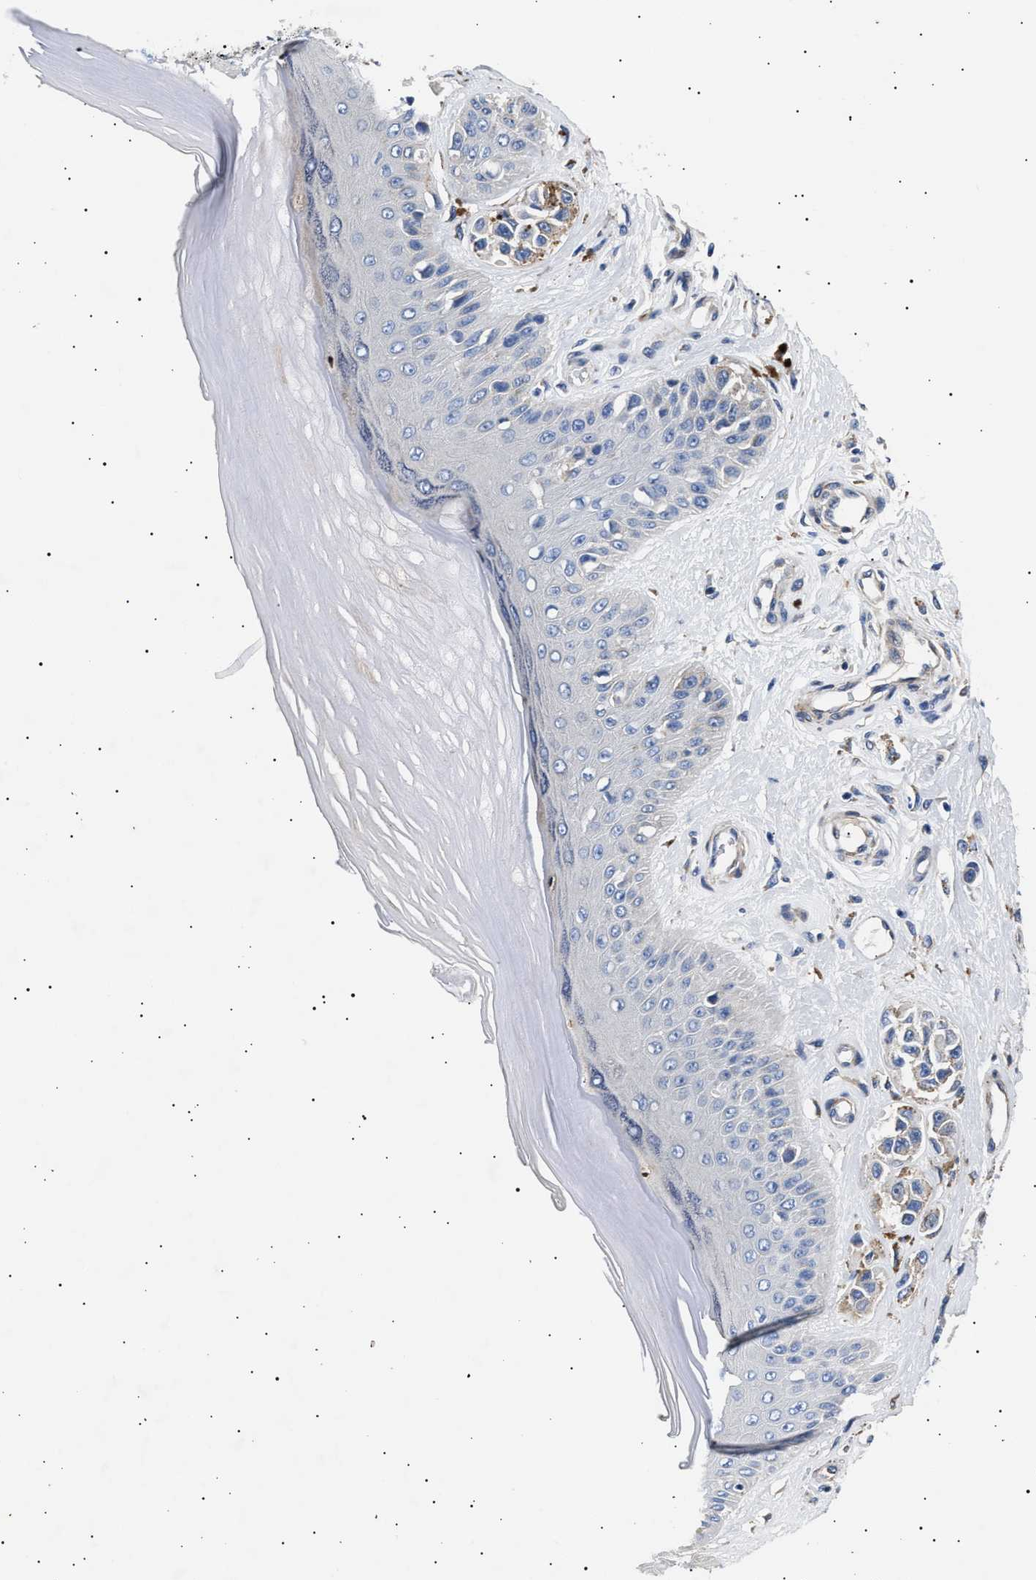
{"staining": {"intensity": "negative", "quantity": "none", "location": "none"}, "tissue": "melanoma", "cell_type": "Tumor cells", "image_type": "cancer", "snomed": [{"axis": "morphology", "description": "Malignant melanoma, NOS"}, {"axis": "topography", "description": "Skin"}], "caption": "The IHC photomicrograph has no significant expression in tumor cells of malignant melanoma tissue.", "gene": "HEMGN", "patient": {"sex": "female", "age": 64}}